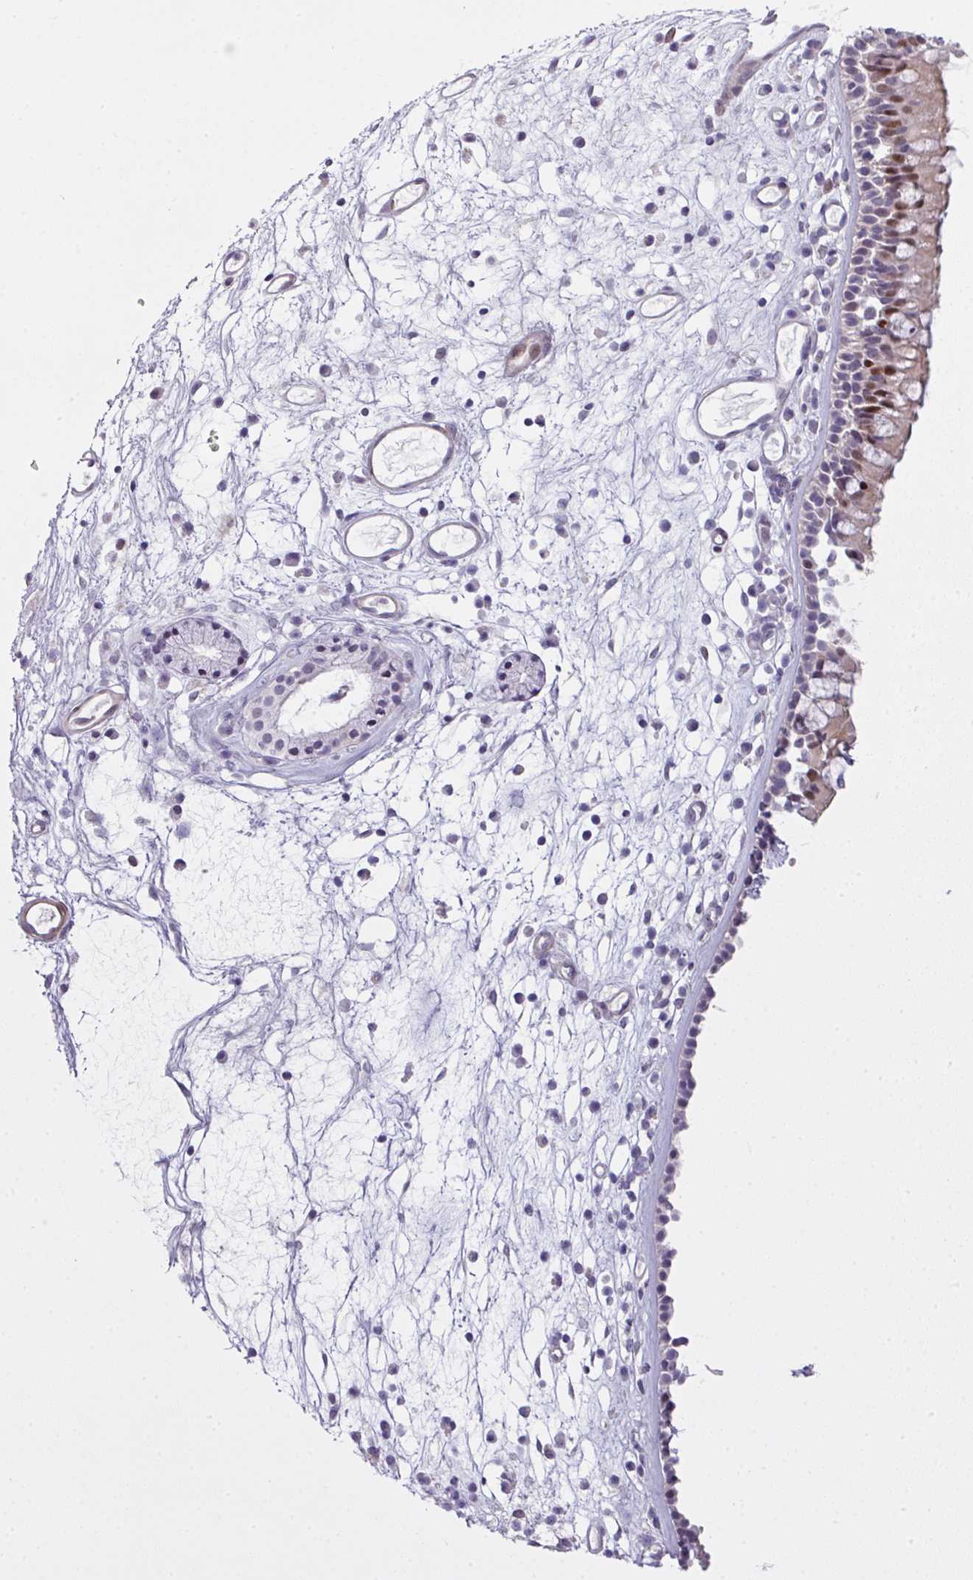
{"staining": {"intensity": "moderate", "quantity": "25%-75%", "location": "nuclear"}, "tissue": "nasopharynx", "cell_type": "Respiratory epithelial cells", "image_type": "normal", "snomed": [{"axis": "morphology", "description": "Normal tissue, NOS"}, {"axis": "topography", "description": "Nasopharynx"}], "caption": "The image displays staining of normal nasopharynx, revealing moderate nuclear protein positivity (brown color) within respiratory epithelial cells. (DAB = brown stain, brightfield microscopy at high magnification).", "gene": "ZNF688", "patient": {"sex": "male", "age": 63}}